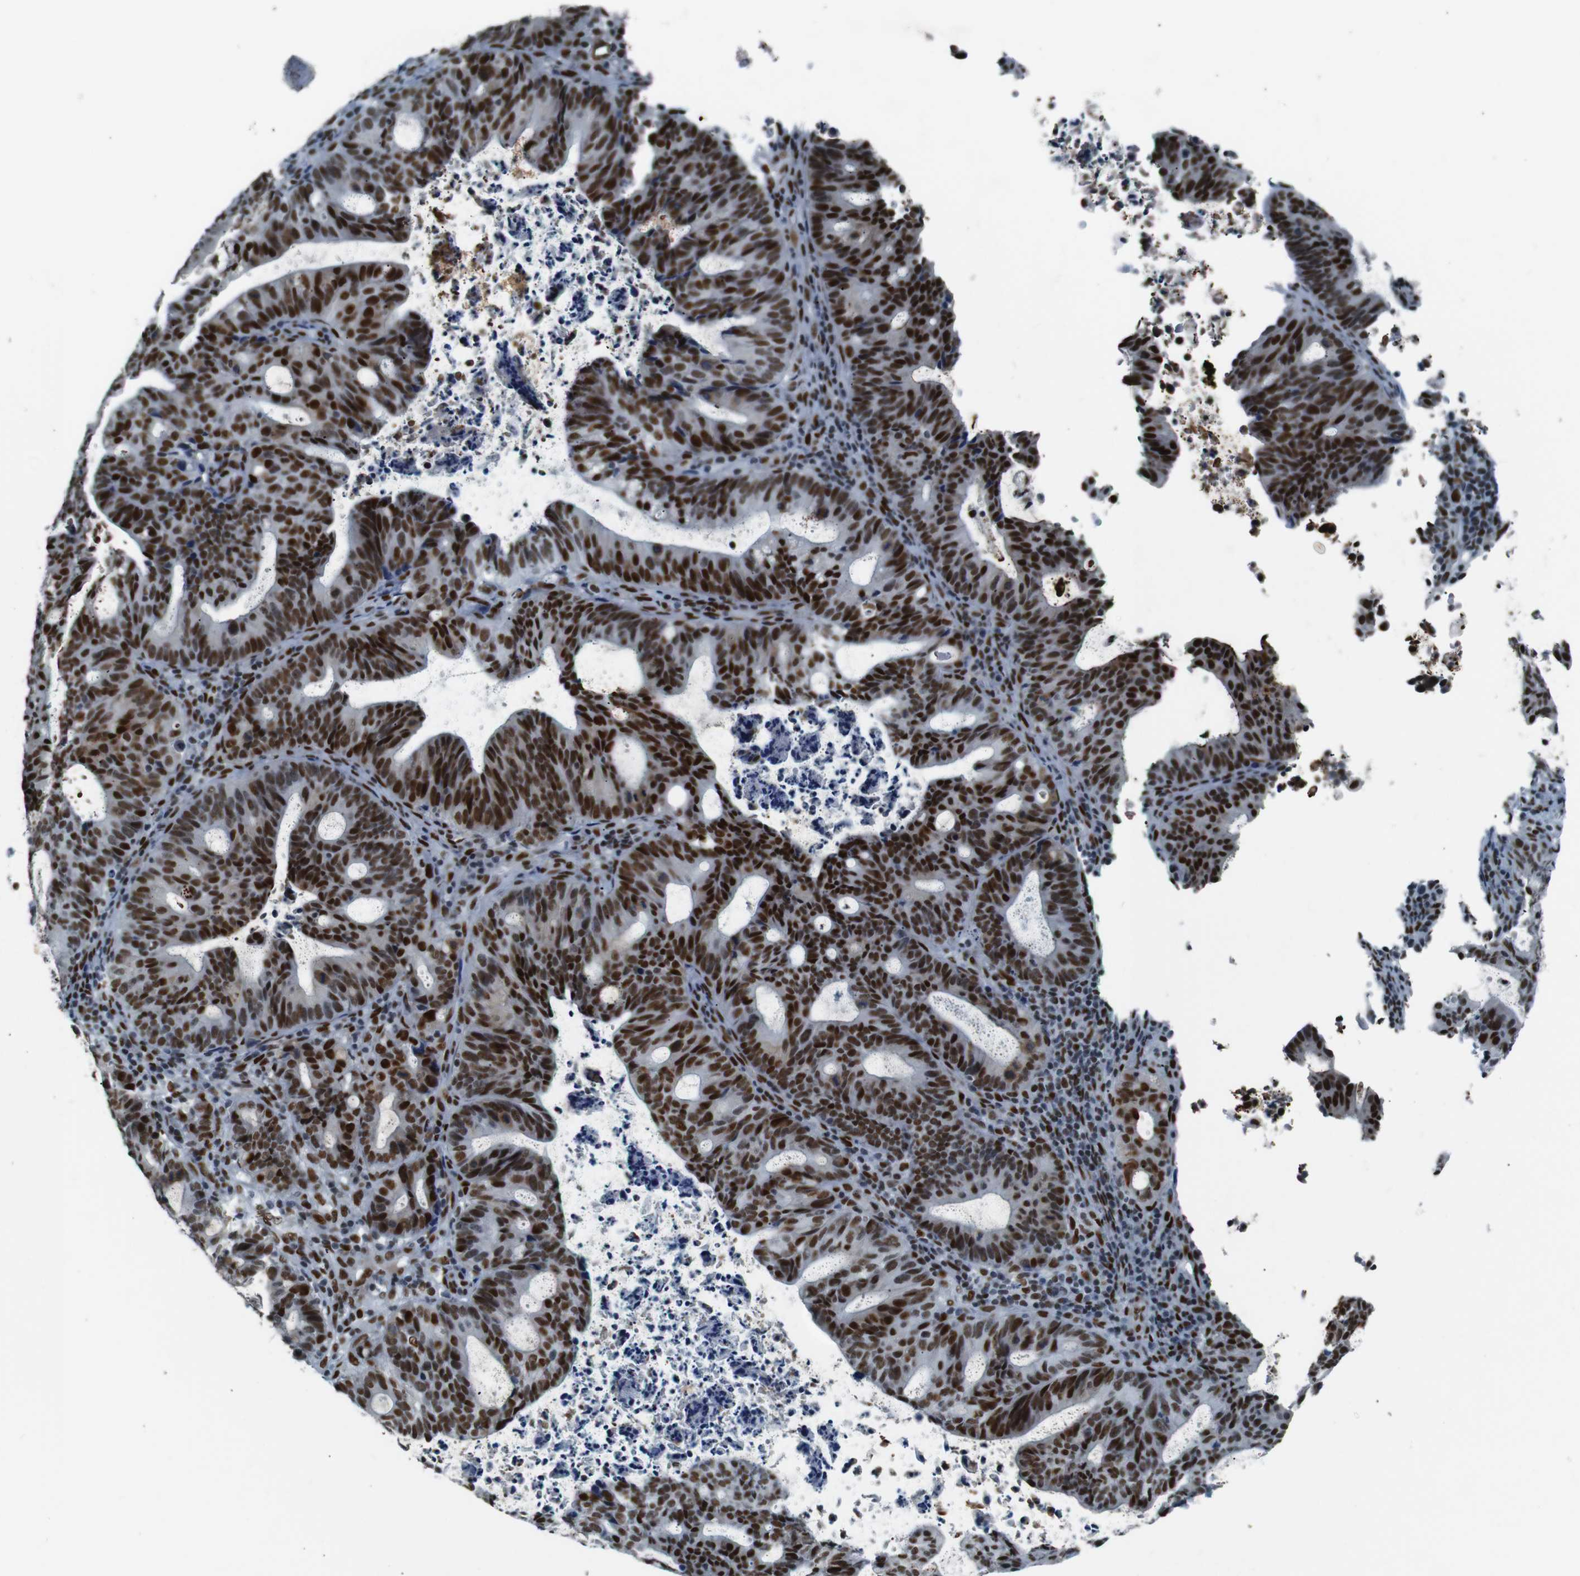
{"staining": {"intensity": "strong", "quantity": ">75%", "location": "nuclear"}, "tissue": "endometrial cancer", "cell_type": "Tumor cells", "image_type": "cancer", "snomed": [{"axis": "morphology", "description": "Adenocarcinoma, NOS"}, {"axis": "topography", "description": "Uterus"}], "caption": "Endometrial cancer (adenocarcinoma) stained with DAB immunohistochemistry (IHC) shows high levels of strong nuclear positivity in approximately >75% of tumor cells.", "gene": "HEXIM1", "patient": {"sex": "female", "age": 83}}